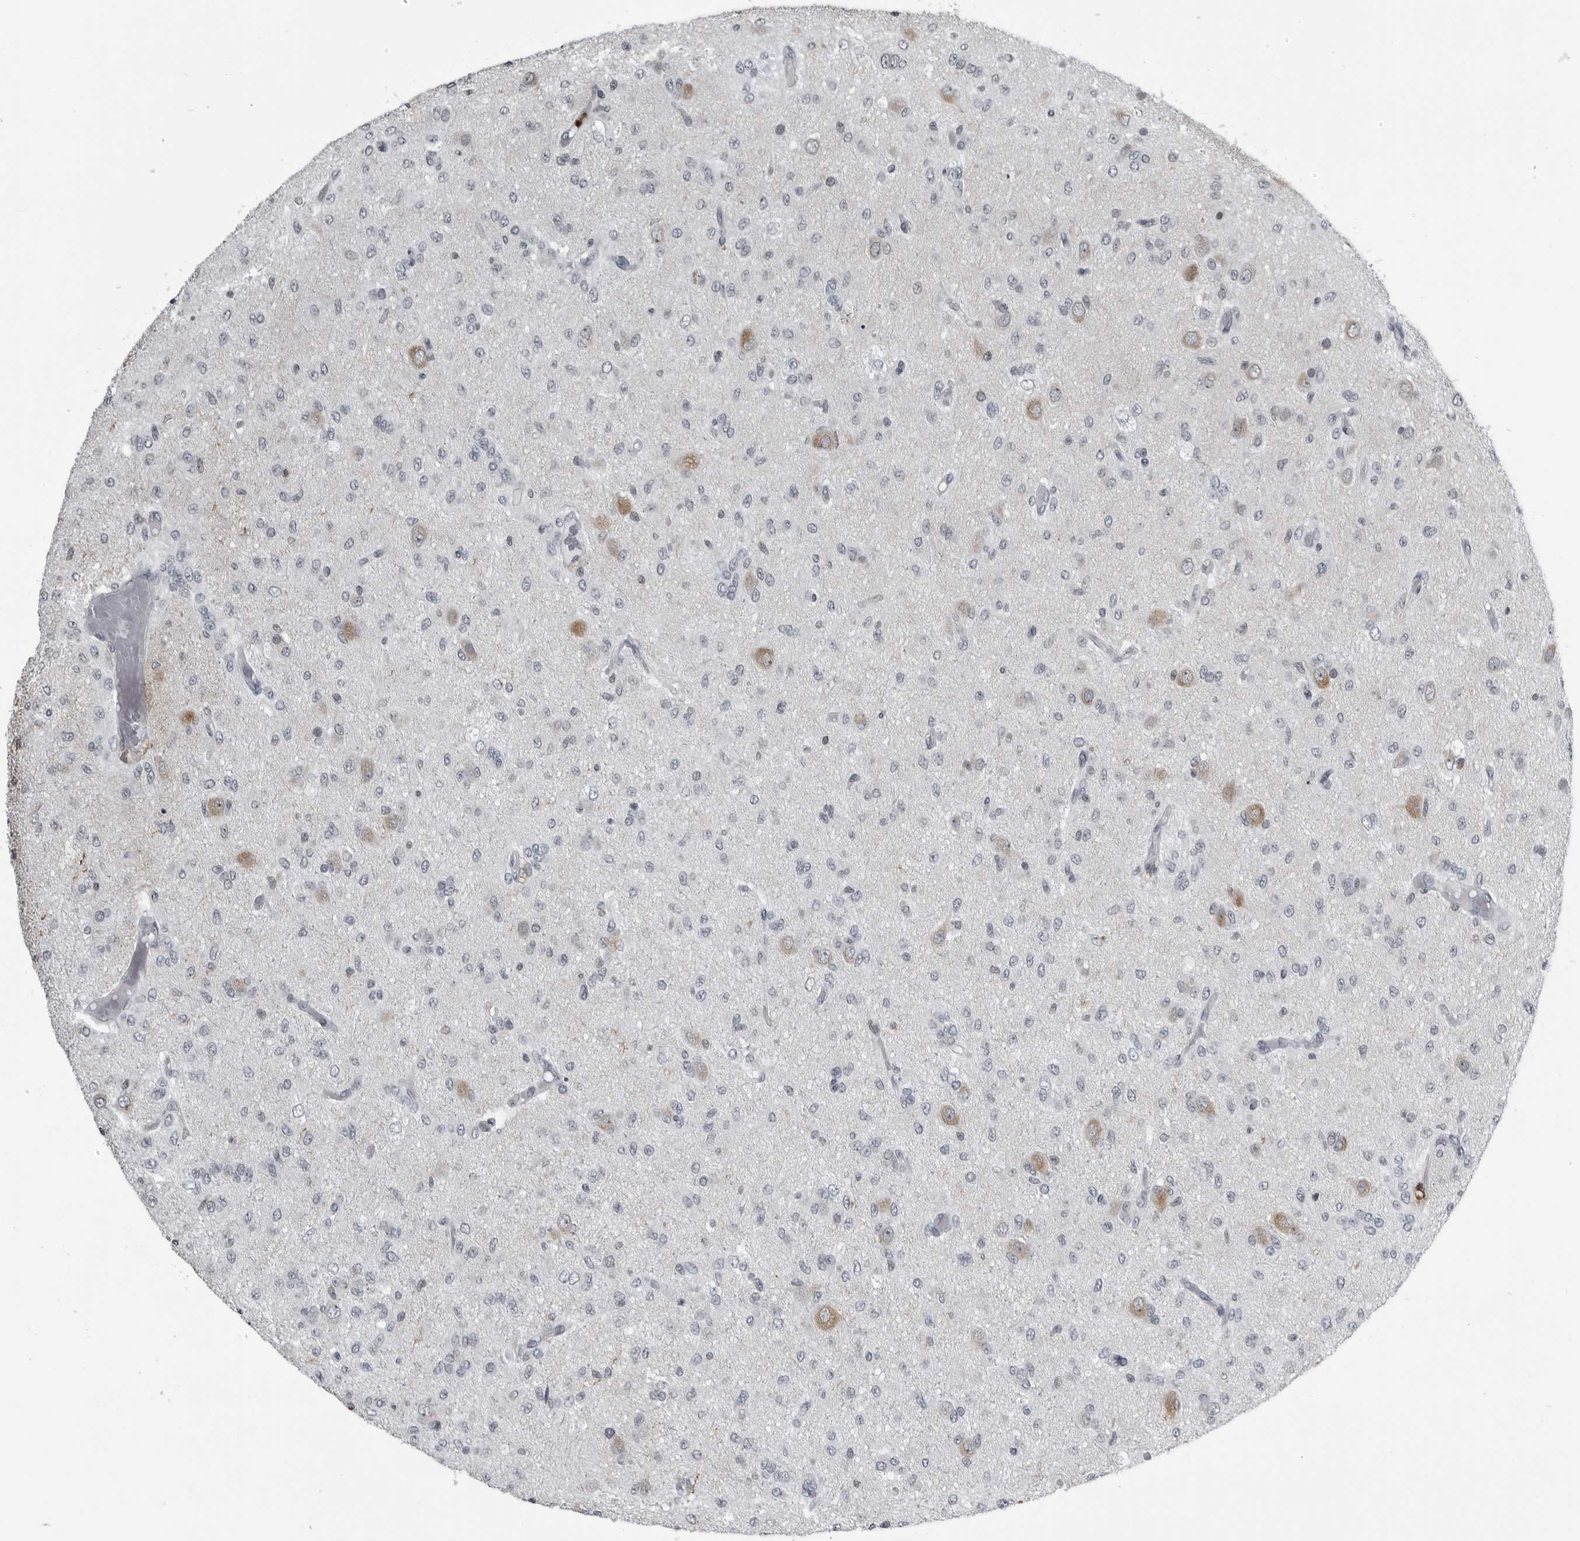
{"staining": {"intensity": "negative", "quantity": "none", "location": "none"}, "tissue": "glioma", "cell_type": "Tumor cells", "image_type": "cancer", "snomed": [{"axis": "morphology", "description": "Glioma, malignant, High grade"}, {"axis": "topography", "description": "Brain"}], "caption": "Immunohistochemistry (IHC) micrograph of neoplastic tissue: human glioma stained with DAB demonstrates no significant protein expression in tumor cells.", "gene": "RTCA", "patient": {"sex": "female", "age": 59}}